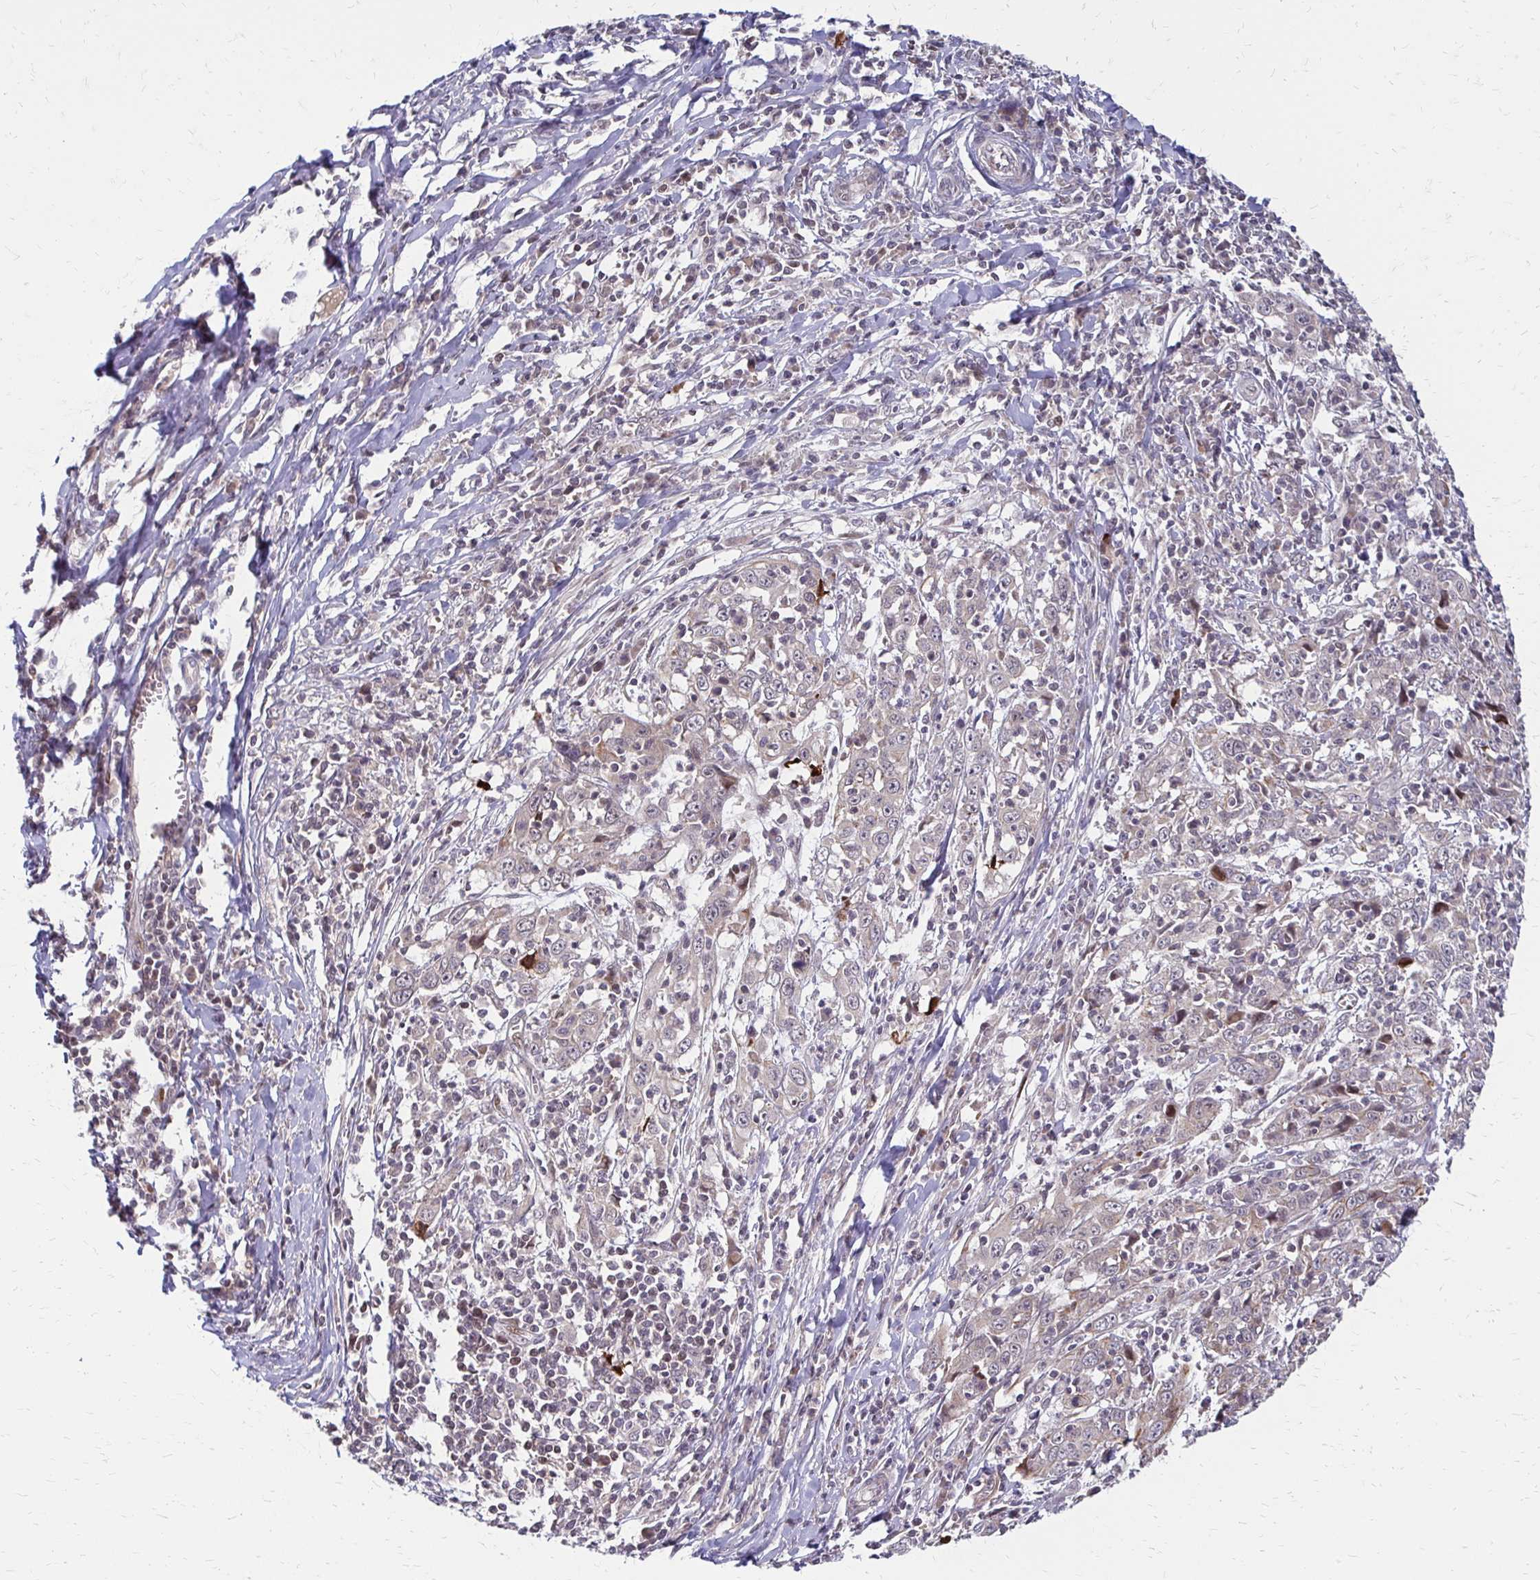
{"staining": {"intensity": "weak", "quantity": "25%-75%", "location": "cytoplasmic/membranous"}, "tissue": "cervical cancer", "cell_type": "Tumor cells", "image_type": "cancer", "snomed": [{"axis": "morphology", "description": "Squamous cell carcinoma, NOS"}, {"axis": "topography", "description": "Cervix"}], "caption": "Brown immunohistochemical staining in squamous cell carcinoma (cervical) exhibits weak cytoplasmic/membranous expression in approximately 25%-75% of tumor cells.", "gene": "TRIR", "patient": {"sex": "female", "age": 46}}